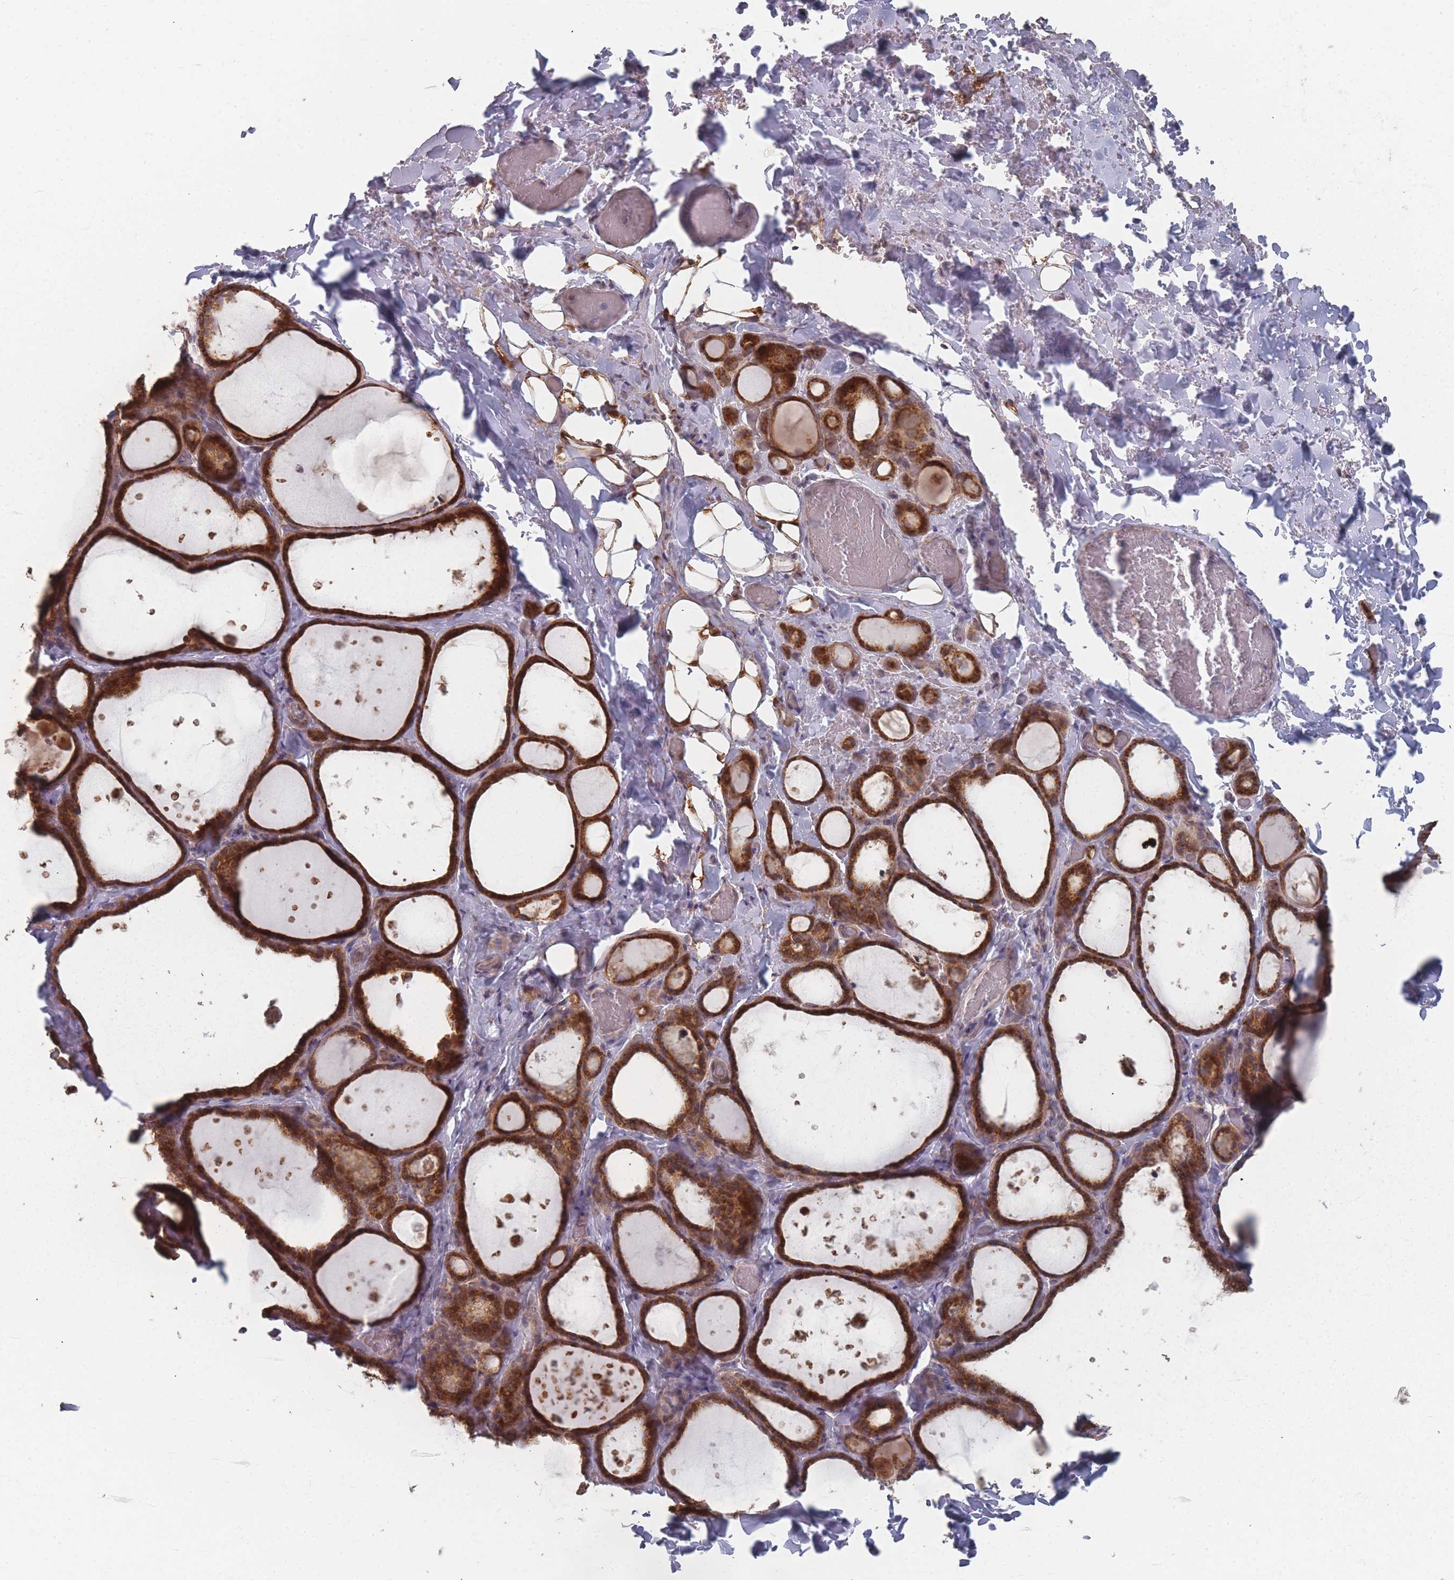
{"staining": {"intensity": "strong", "quantity": ">75%", "location": "cytoplasmic/membranous"}, "tissue": "thyroid gland", "cell_type": "Glandular cells", "image_type": "normal", "snomed": [{"axis": "morphology", "description": "Normal tissue, NOS"}, {"axis": "topography", "description": "Thyroid gland"}], "caption": "Human thyroid gland stained for a protein (brown) demonstrates strong cytoplasmic/membranous positive staining in approximately >75% of glandular cells.", "gene": "PSMB3", "patient": {"sex": "female", "age": 44}}